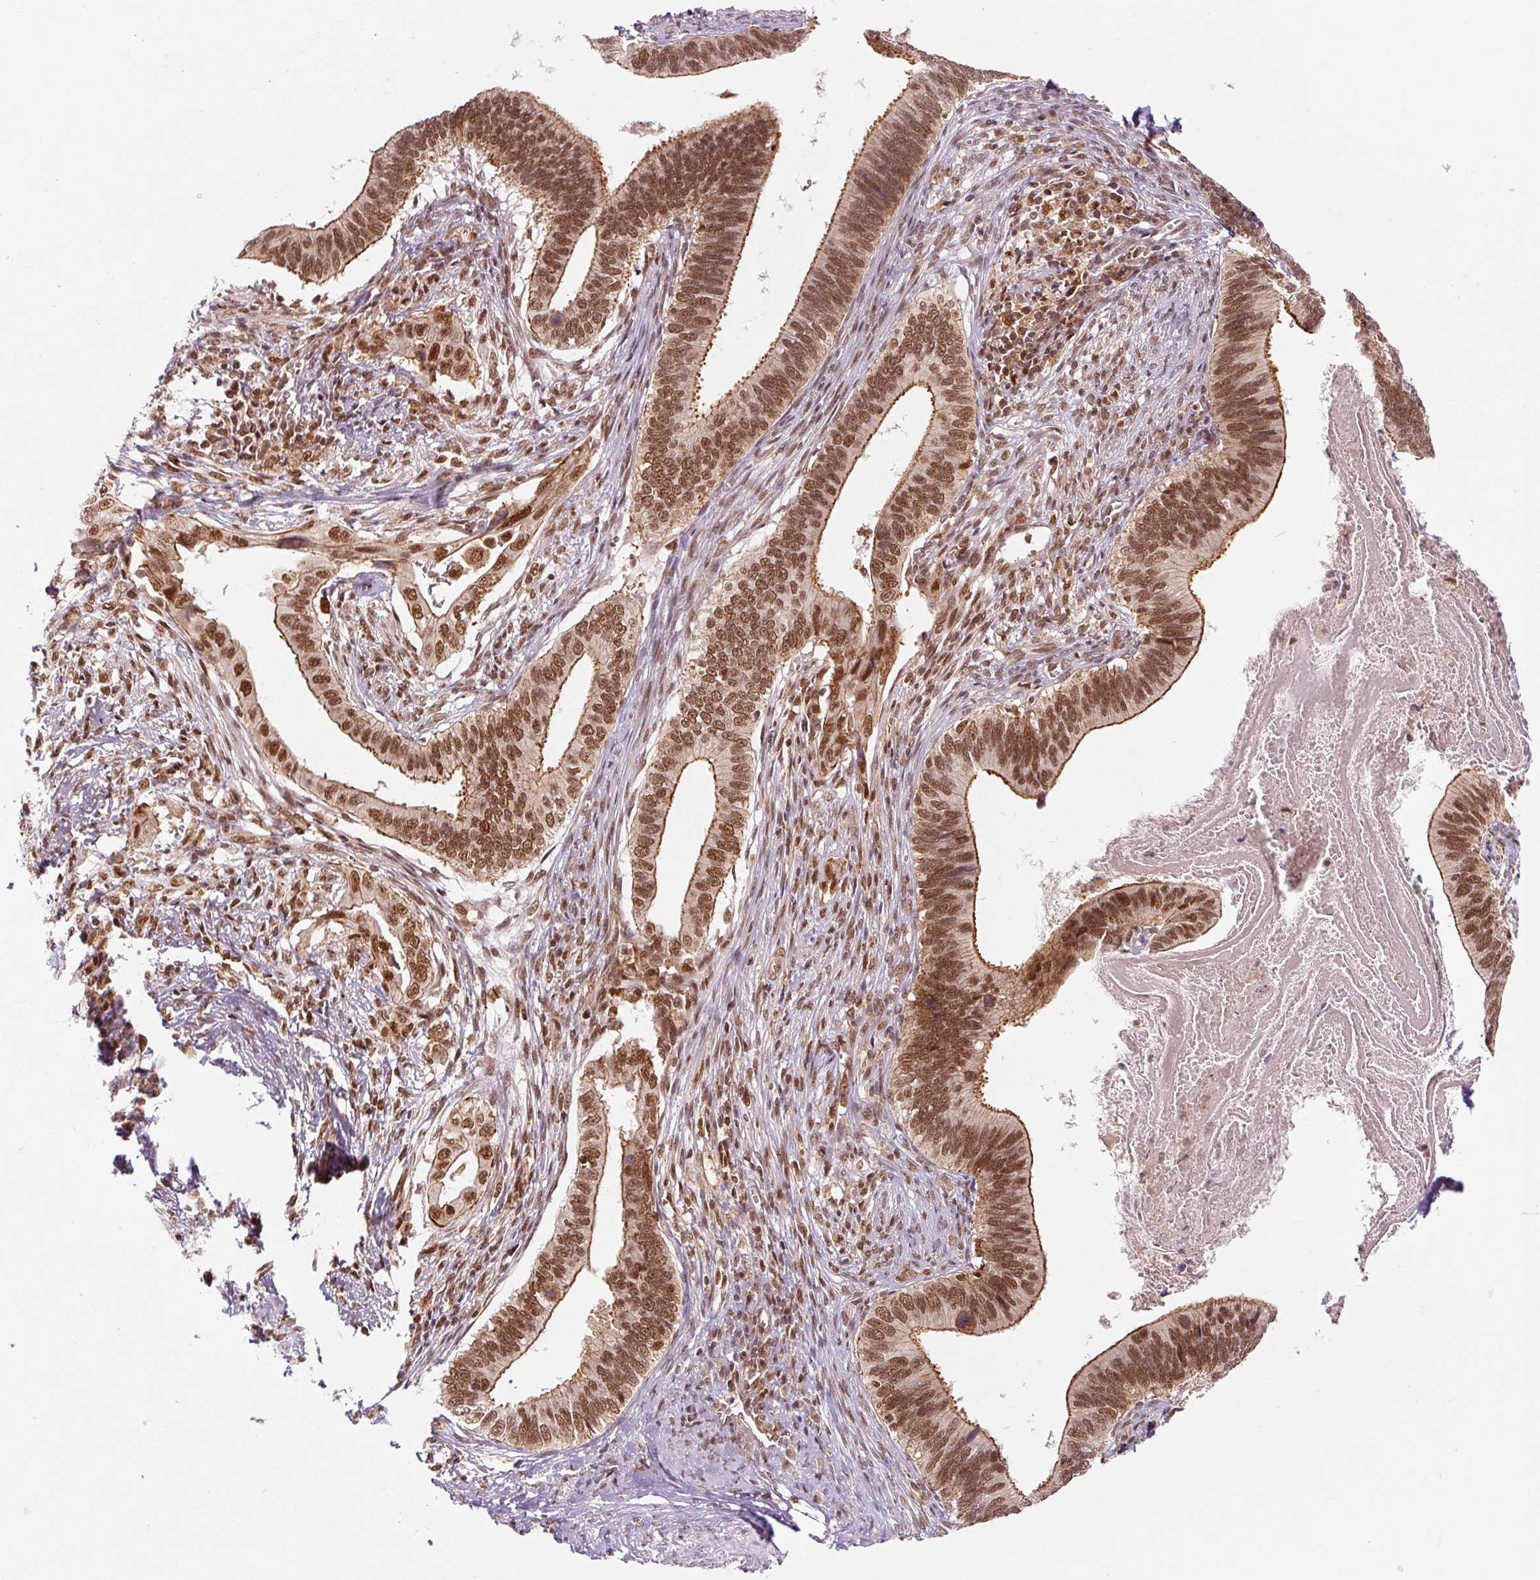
{"staining": {"intensity": "strong", "quantity": ">75%", "location": "cytoplasmic/membranous,nuclear"}, "tissue": "cervical cancer", "cell_type": "Tumor cells", "image_type": "cancer", "snomed": [{"axis": "morphology", "description": "Adenocarcinoma, NOS"}, {"axis": "topography", "description": "Cervix"}], "caption": "The histopathology image reveals a brown stain indicating the presence of a protein in the cytoplasmic/membranous and nuclear of tumor cells in cervical cancer (adenocarcinoma). Immunohistochemistry stains the protein in brown and the nuclei are stained blue.", "gene": "CSTF1", "patient": {"sex": "female", "age": 42}}